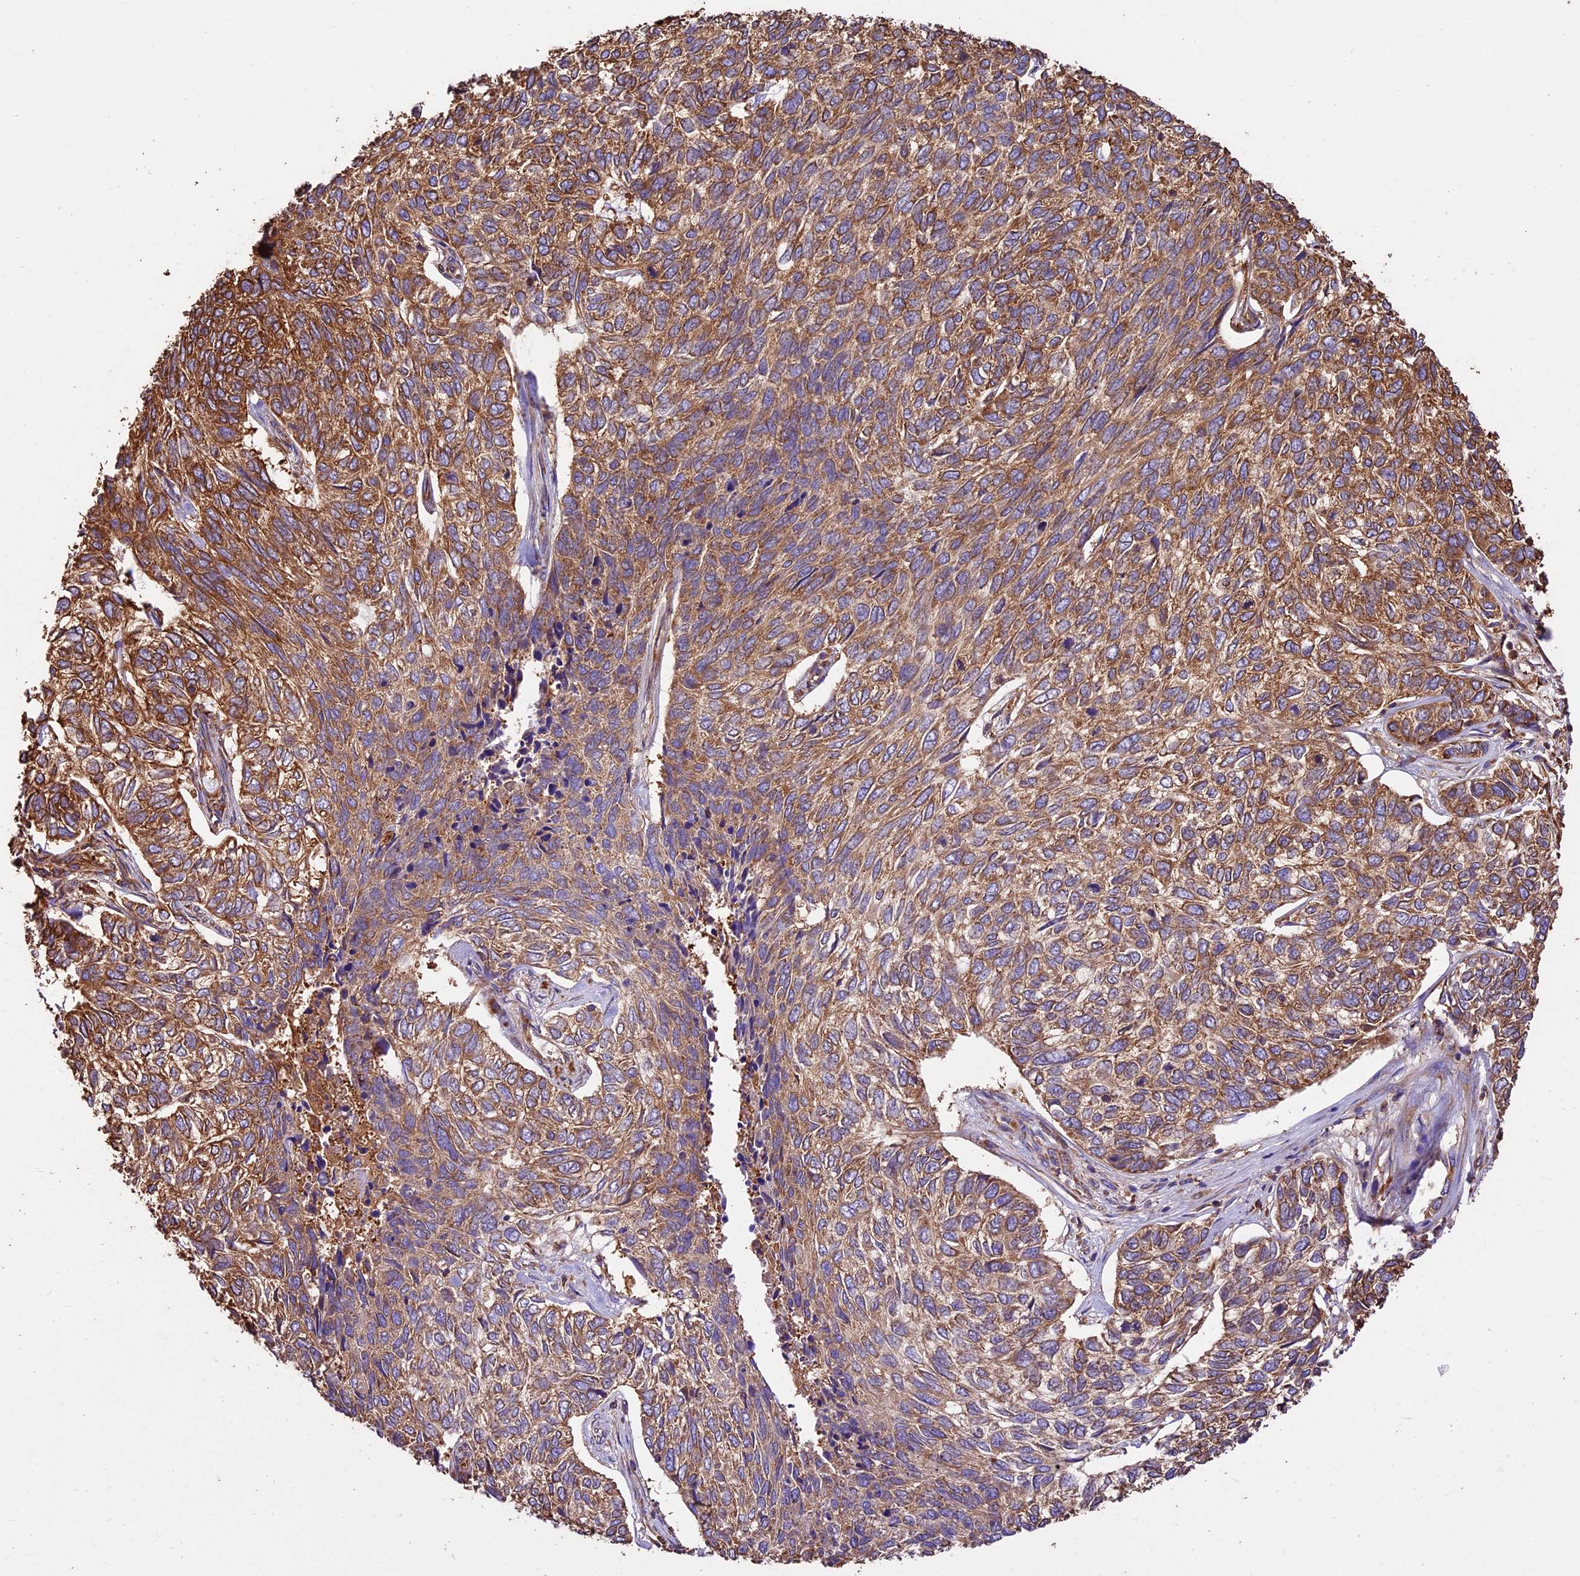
{"staining": {"intensity": "moderate", "quantity": ">75%", "location": "cytoplasmic/membranous"}, "tissue": "skin cancer", "cell_type": "Tumor cells", "image_type": "cancer", "snomed": [{"axis": "morphology", "description": "Basal cell carcinoma"}, {"axis": "topography", "description": "Skin"}], "caption": "IHC image of neoplastic tissue: human skin cancer stained using immunohistochemistry reveals medium levels of moderate protein expression localized specifically in the cytoplasmic/membranous of tumor cells, appearing as a cytoplasmic/membranous brown color.", "gene": "KARS1", "patient": {"sex": "female", "age": 65}}